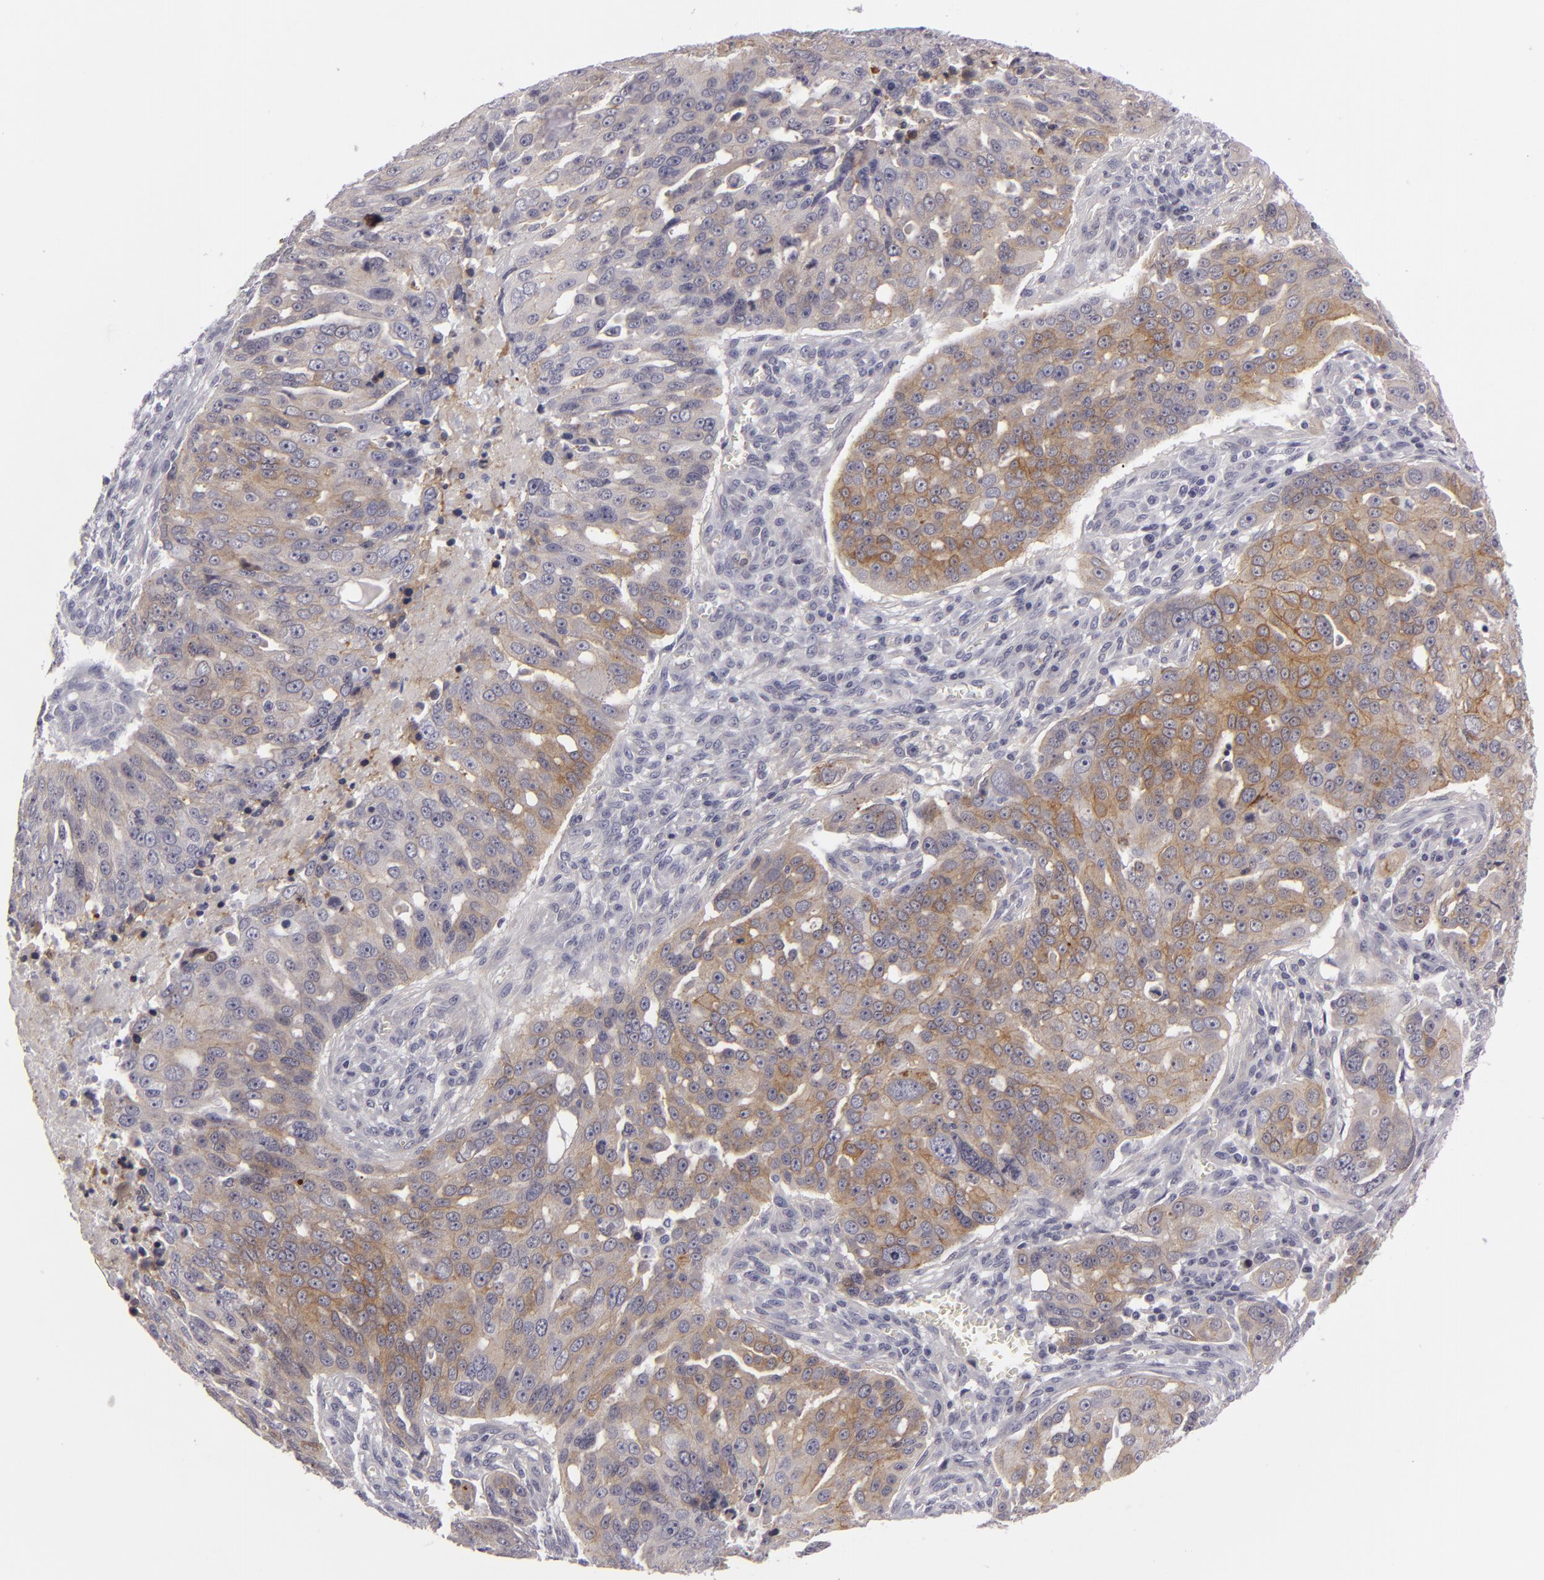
{"staining": {"intensity": "moderate", "quantity": "25%-75%", "location": "cytoplasmic/membranous"}, "tissue": "ovarian cancer", "cell_type": "Tumor cells", "image_type": "cancer", "snomed": [{"axis": "morphology", "description": "Carcinoma, endometroid"}, {"axis": "topography", "description": "Ovary"}], "caption": "This histopathology image shows endometroid carcinoma (ovarian) stained with immunohistochemistry (IHC) to label a protein in brown. The cytoplasmic/membranous of tumor cells show moderate positivity for the protein. Nuclei are counter-stained blue.", "gene": "JUP", "patient": {"sex": "female", "age": 75}}